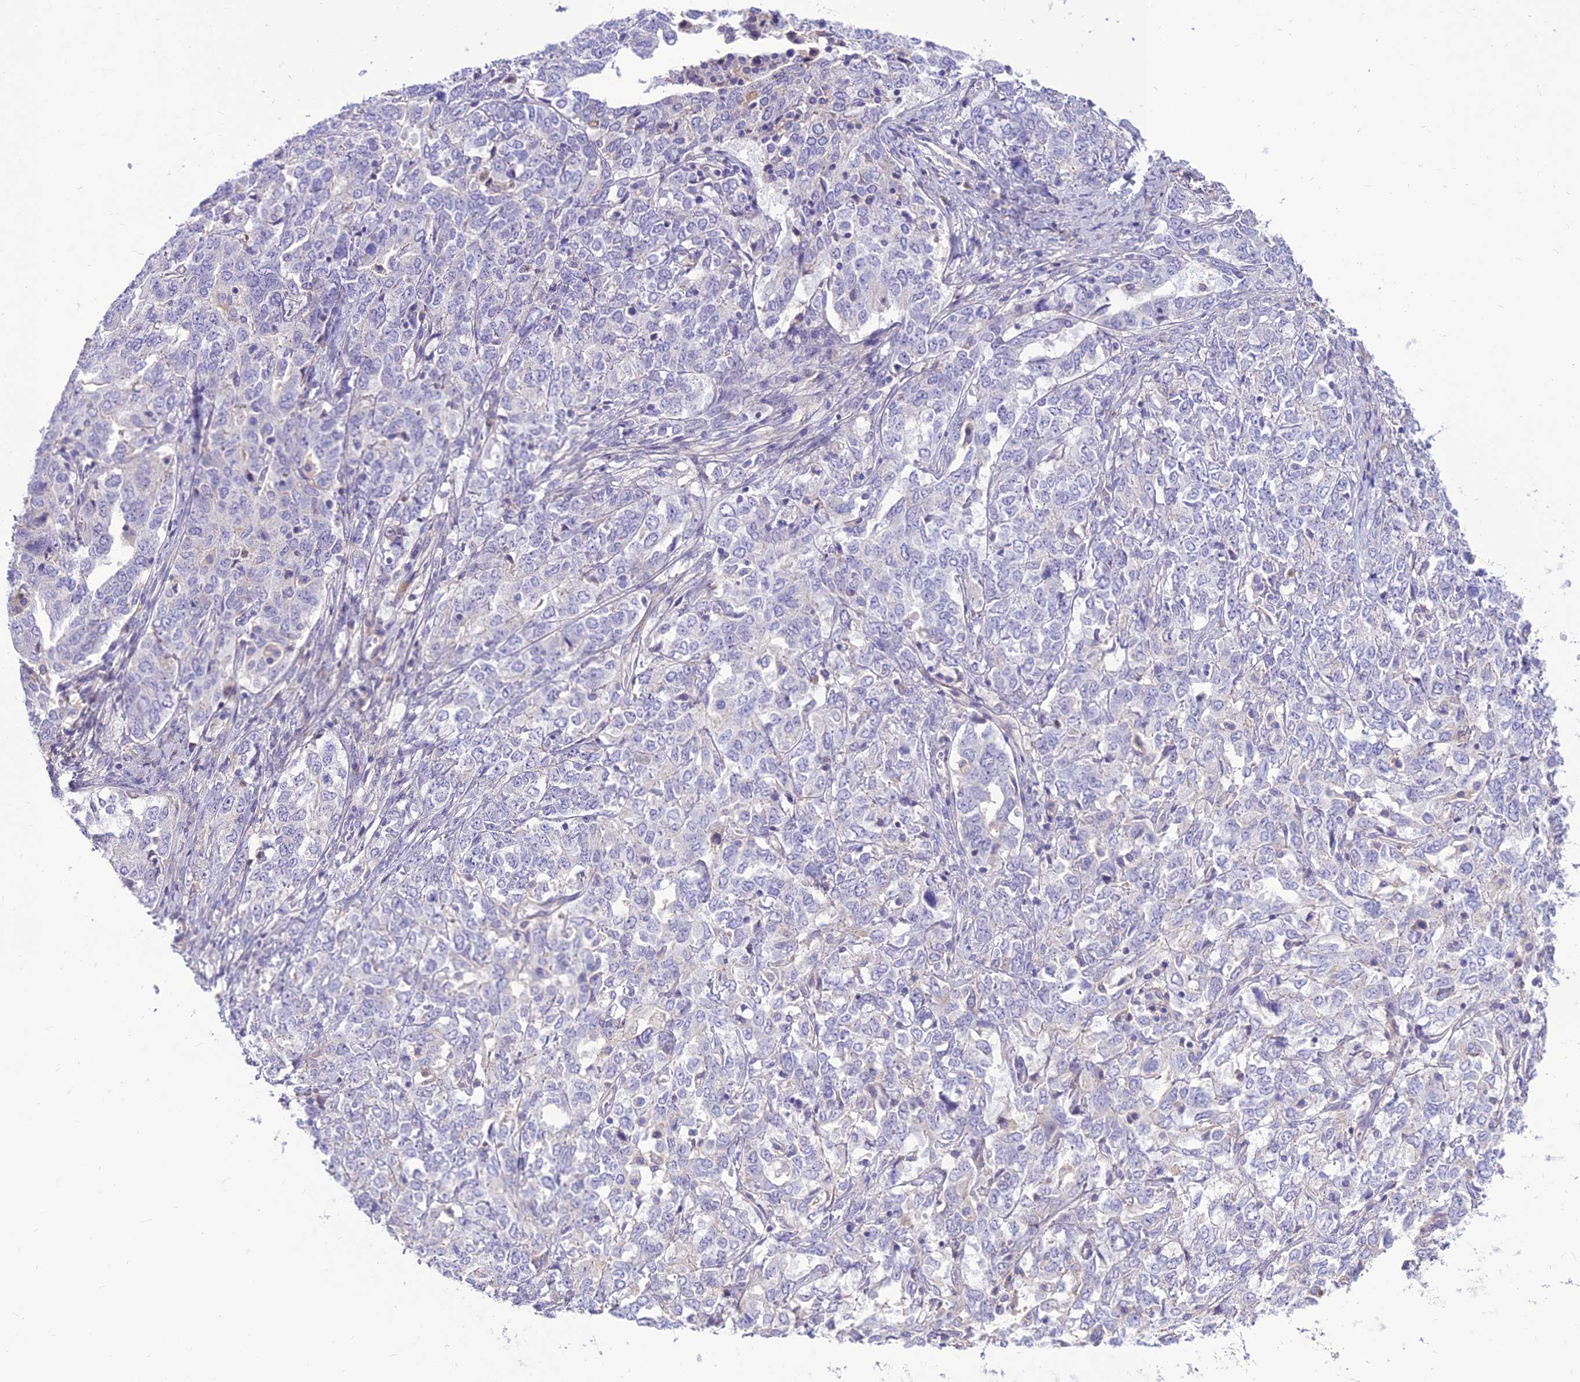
{"staining": {"intensity": "negative", "quantity": "none", "location": "none"}, "tissue": "ovarian cancer", "cell_type": "Tumor cells", "image_type": "cancer", "snomed": [{"axis": "morphology", "description": "Carcinoma, endometroid"}, {"axis": "topography", "description": "Ovary"}], "caption": "Human endometroid carcinoma (ovarian) stained for a protein using IHC exhibits no expression in tumor cells.", "gene": "TEKT3", "patient": {"sex": "female", "age": 62}}